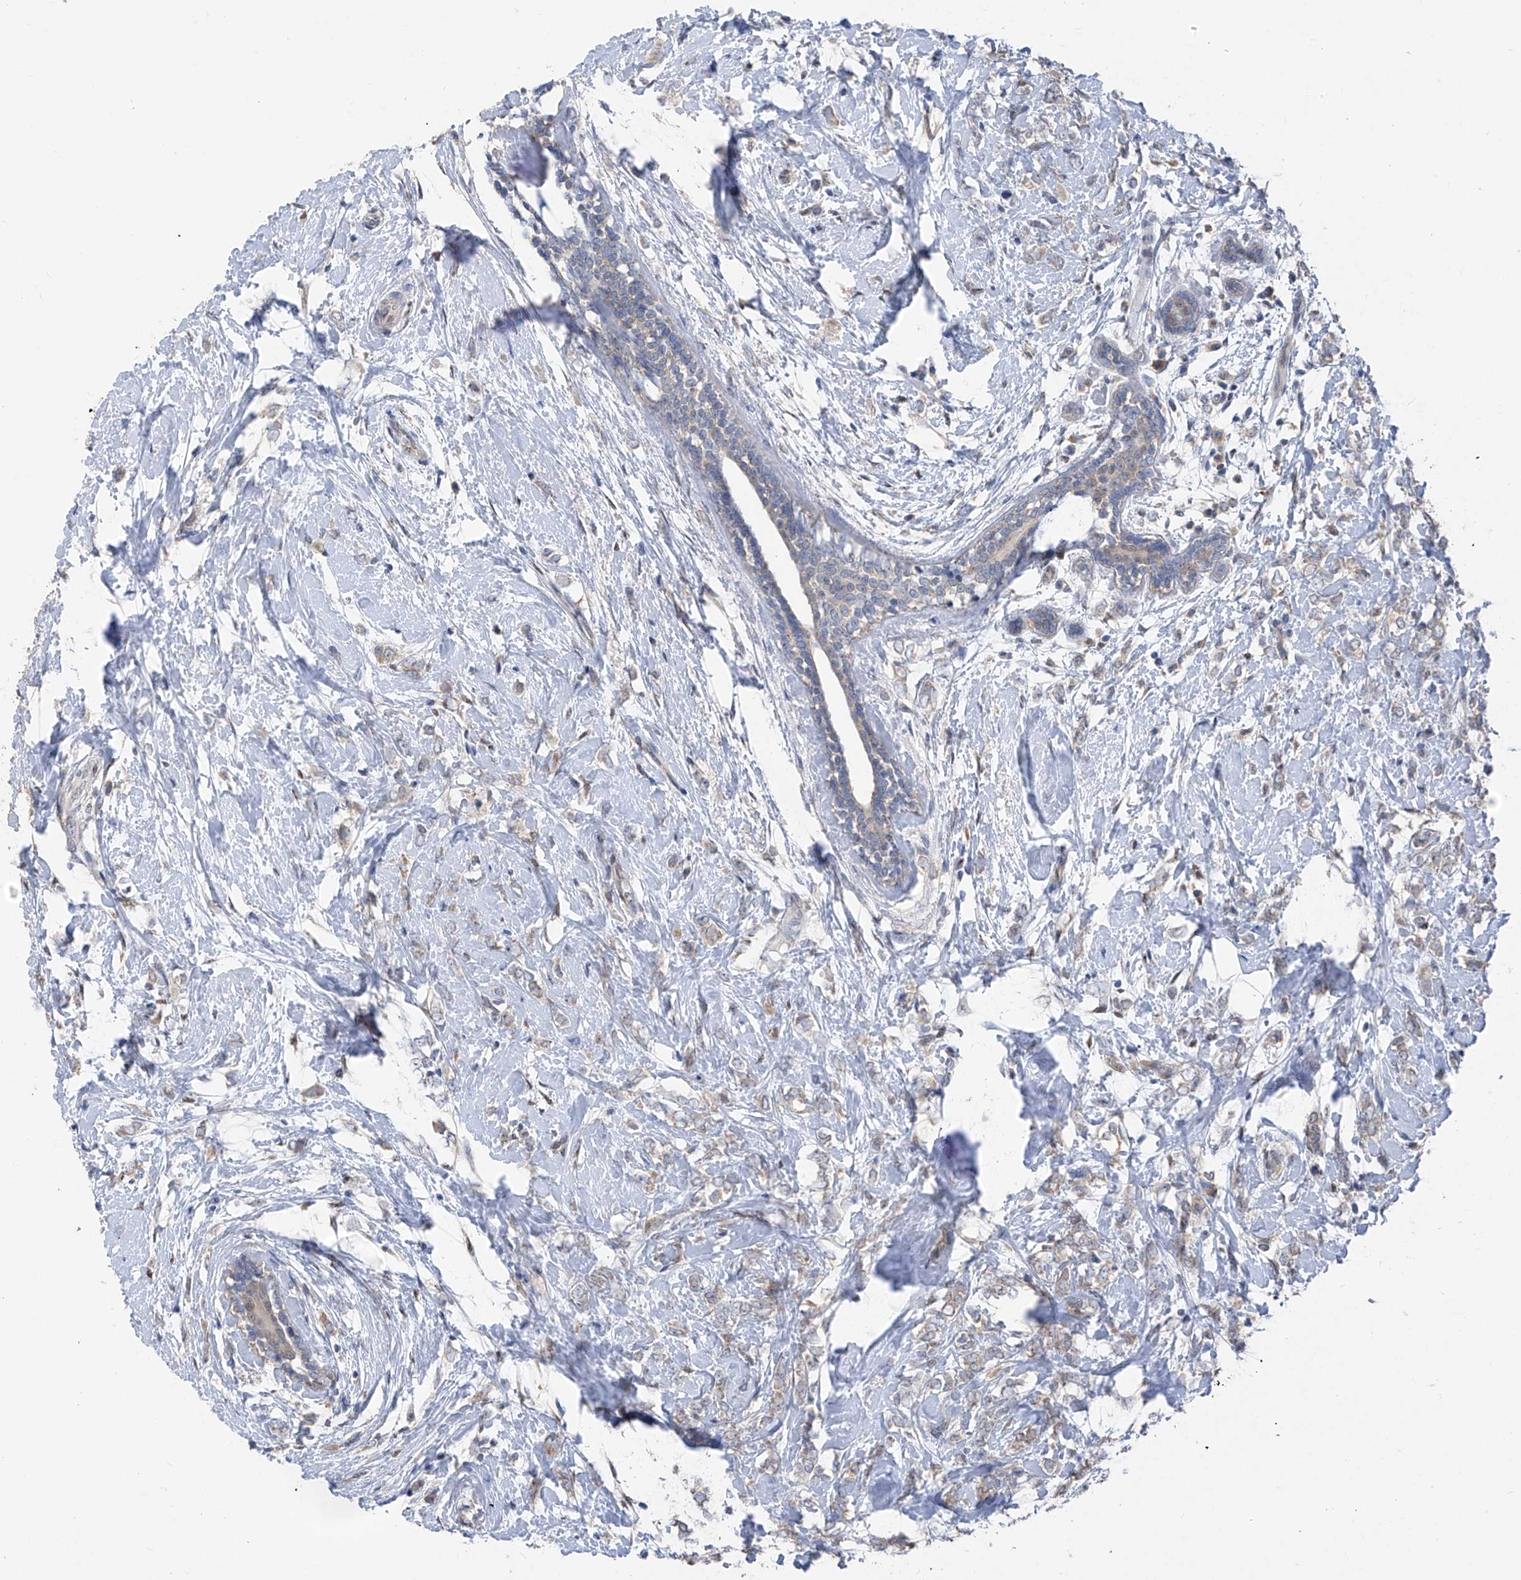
{"staining": {"intensity": "weak", "quantity": "25%-75%", "location": "cytoplasmic/membranous"}, "tissue": "breast cancer", "cell_type": "Tumor cells", "image_type": "cancer", "snomed": [{"axis": "morphology", "description": "Normal tissue, NOS"}, {"axis": "morphology", "description": "Lobular carcinoma"}, {"axis": "topography", "description": "Breast"}], "caption": "There is low levels of weak cytoplasmic/membranous staining in tumor cells of breast cancer, as demonstrated by immunohistochemical staining (brown color).", "gene": "RPL4", "patient": {"sex": "female", "age": 47}}